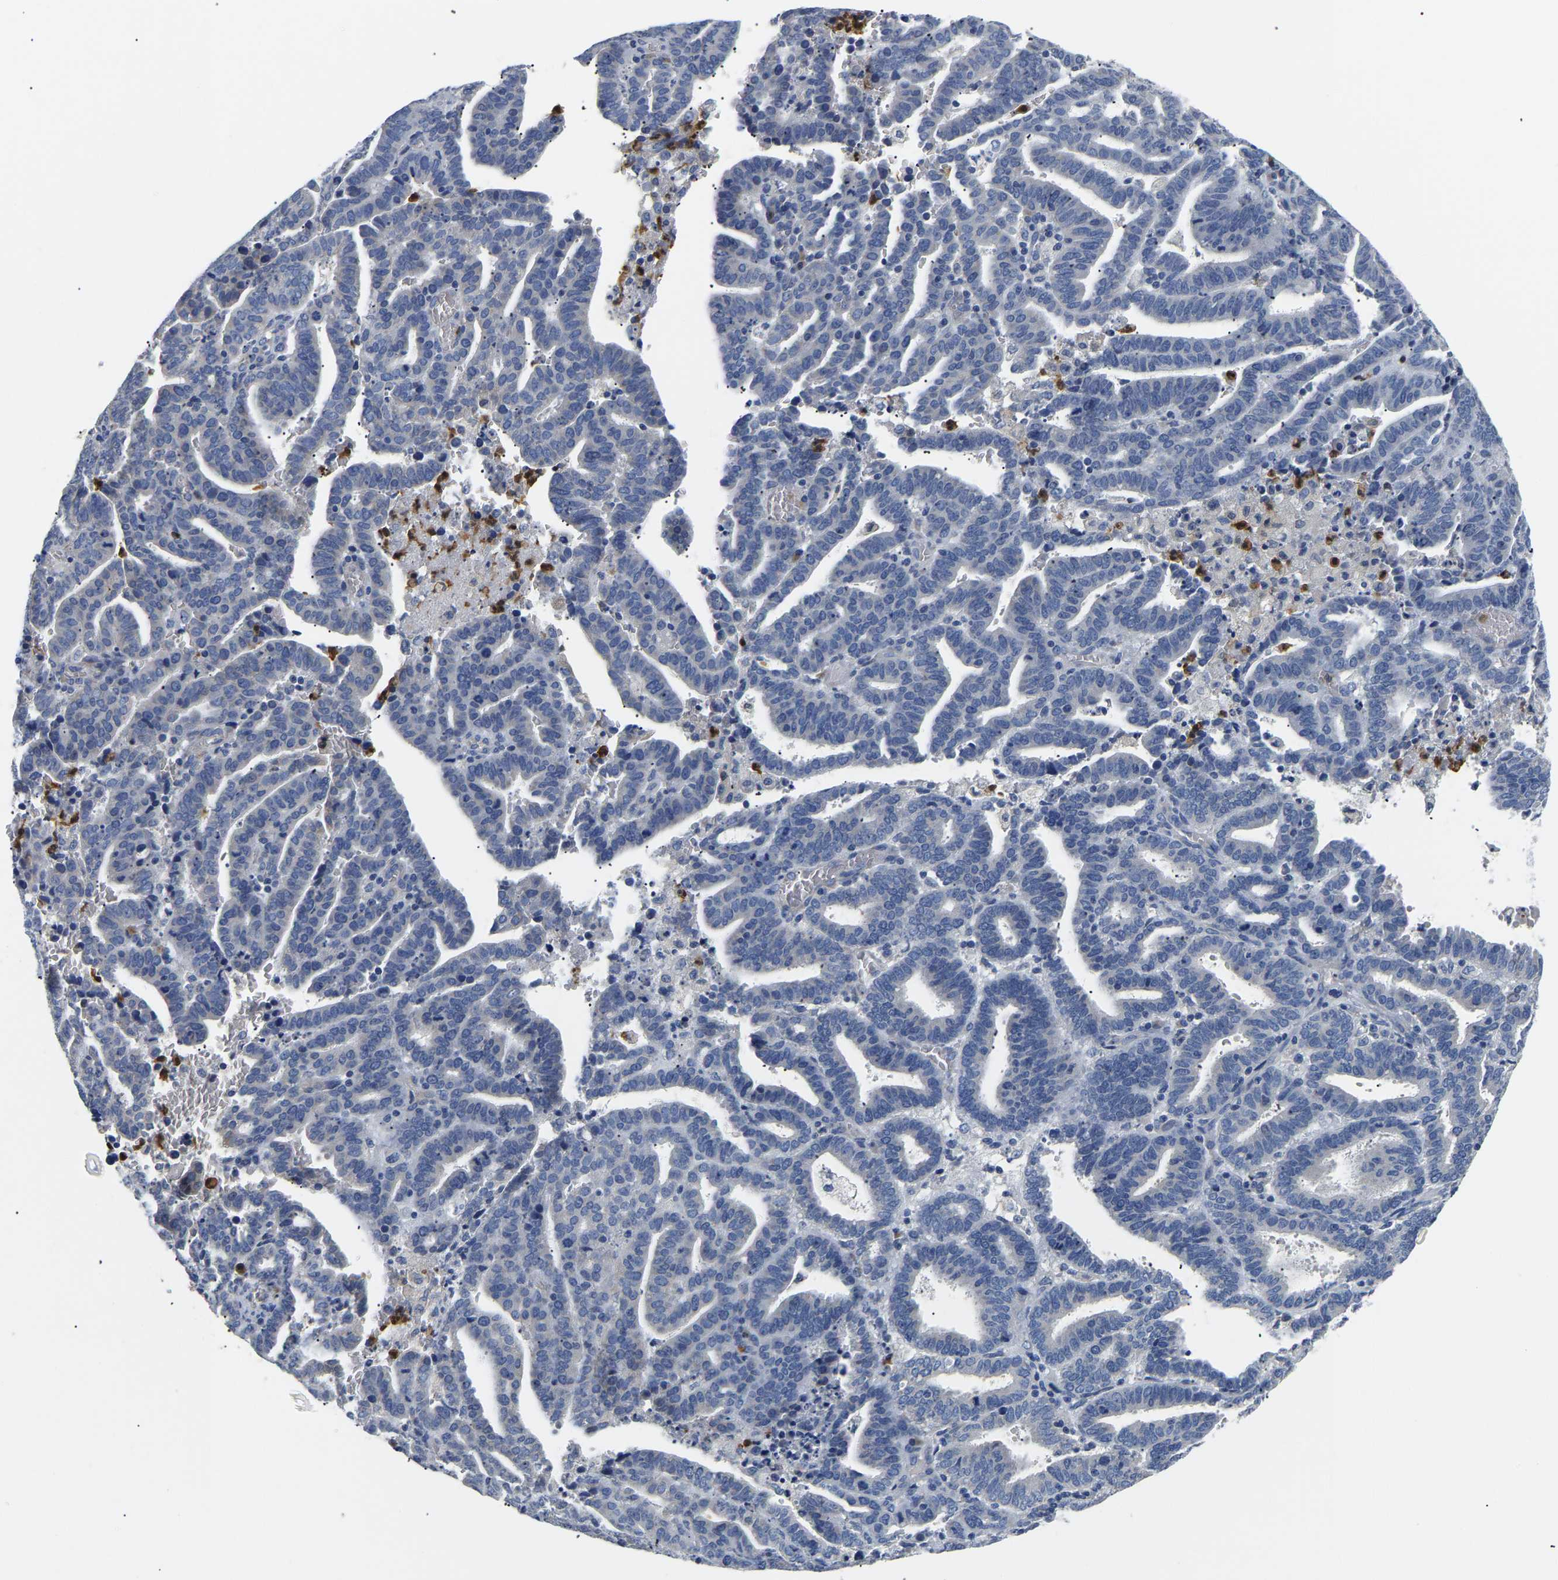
{"staining": {"intensity": "negative", "quantity": "none", "location": "none"}, "tissue": "endometrial cancer", "cell_type": "Tumor cells", "image_type": "cancer", "snomed": [{"axis": "morphology", "description": "Adenocarcinoma, NOS"}, {"axis": "topography", "description": "Uterus"}], "caption": "Tumor cells are negative for brown protein staining in endometrial adenocarcinoma. (DAB (3,3'-diaminobenzidine) immunohistochemistry (IHC), high magnification).", "gene": "TOR1B", "patient": {"sex": "female", "age": 83}}